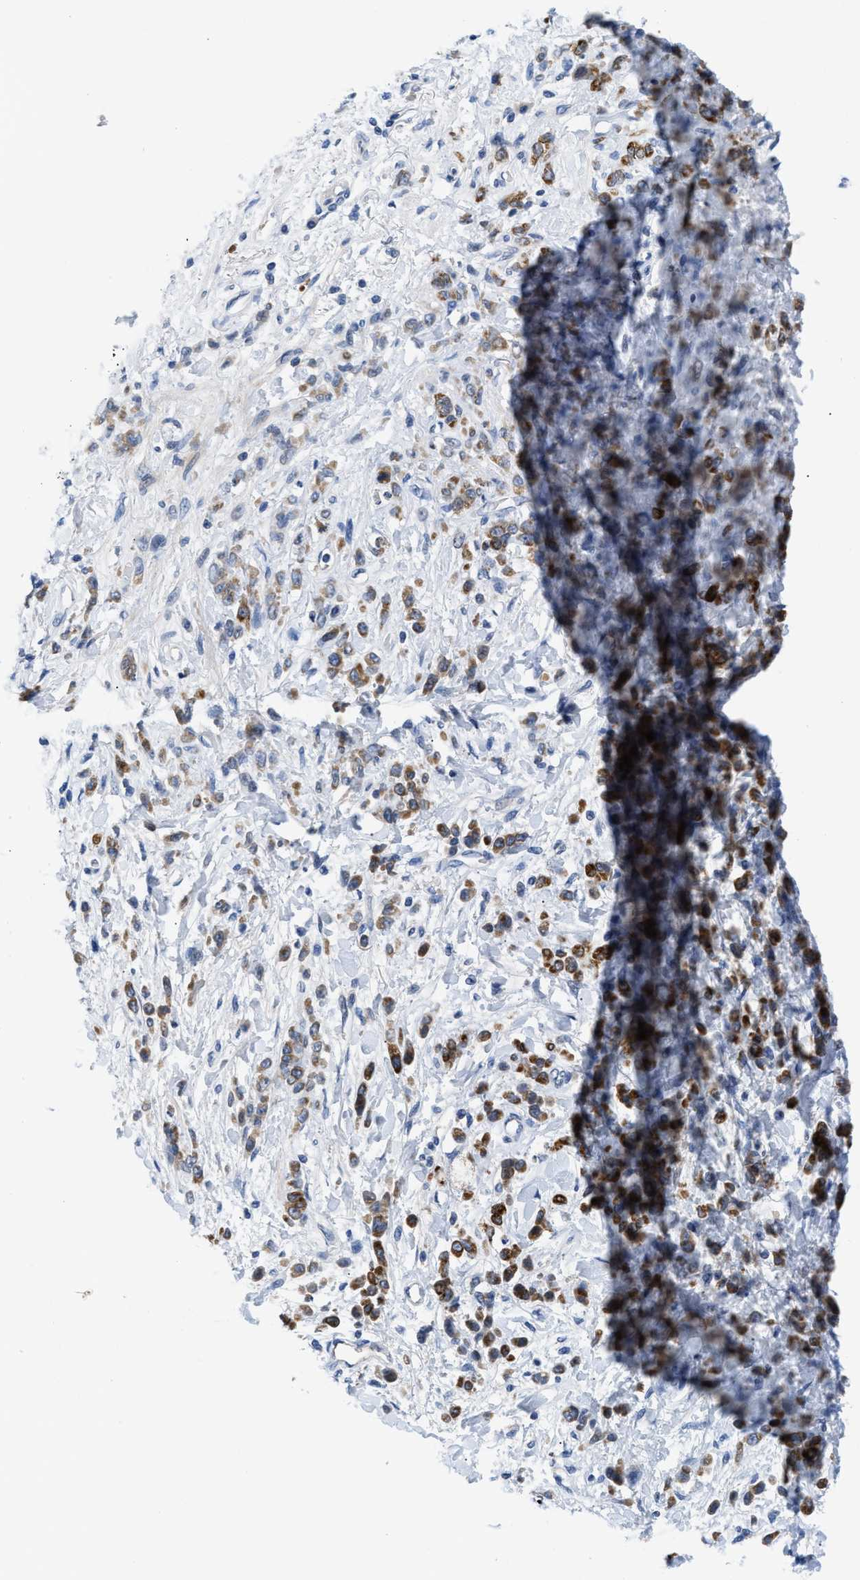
{"staining": {"intensity": "strong", "quantity": ">75%", "location": "cytoplasmic/membranous"}, "tissue": "stomach cancer", "cell_type": "Tumor cells", "image_type": "cancer", "snomed": [{"axis": "morphology", "description": "Normal tissue, NOS"}, {"axis": "morphology", "description": "Adenocarcinoma, NOS"}, {"axis": "topography", "description": "Stomach"}], "caption": "Protein staining of stomach adenocarcinoma tissue exhibits strong cytoplasmic/membranous staining in approximately >75% of tumor cells.", "gene": "OR9K2", "patient": {"sex": "male", "age": 82}}